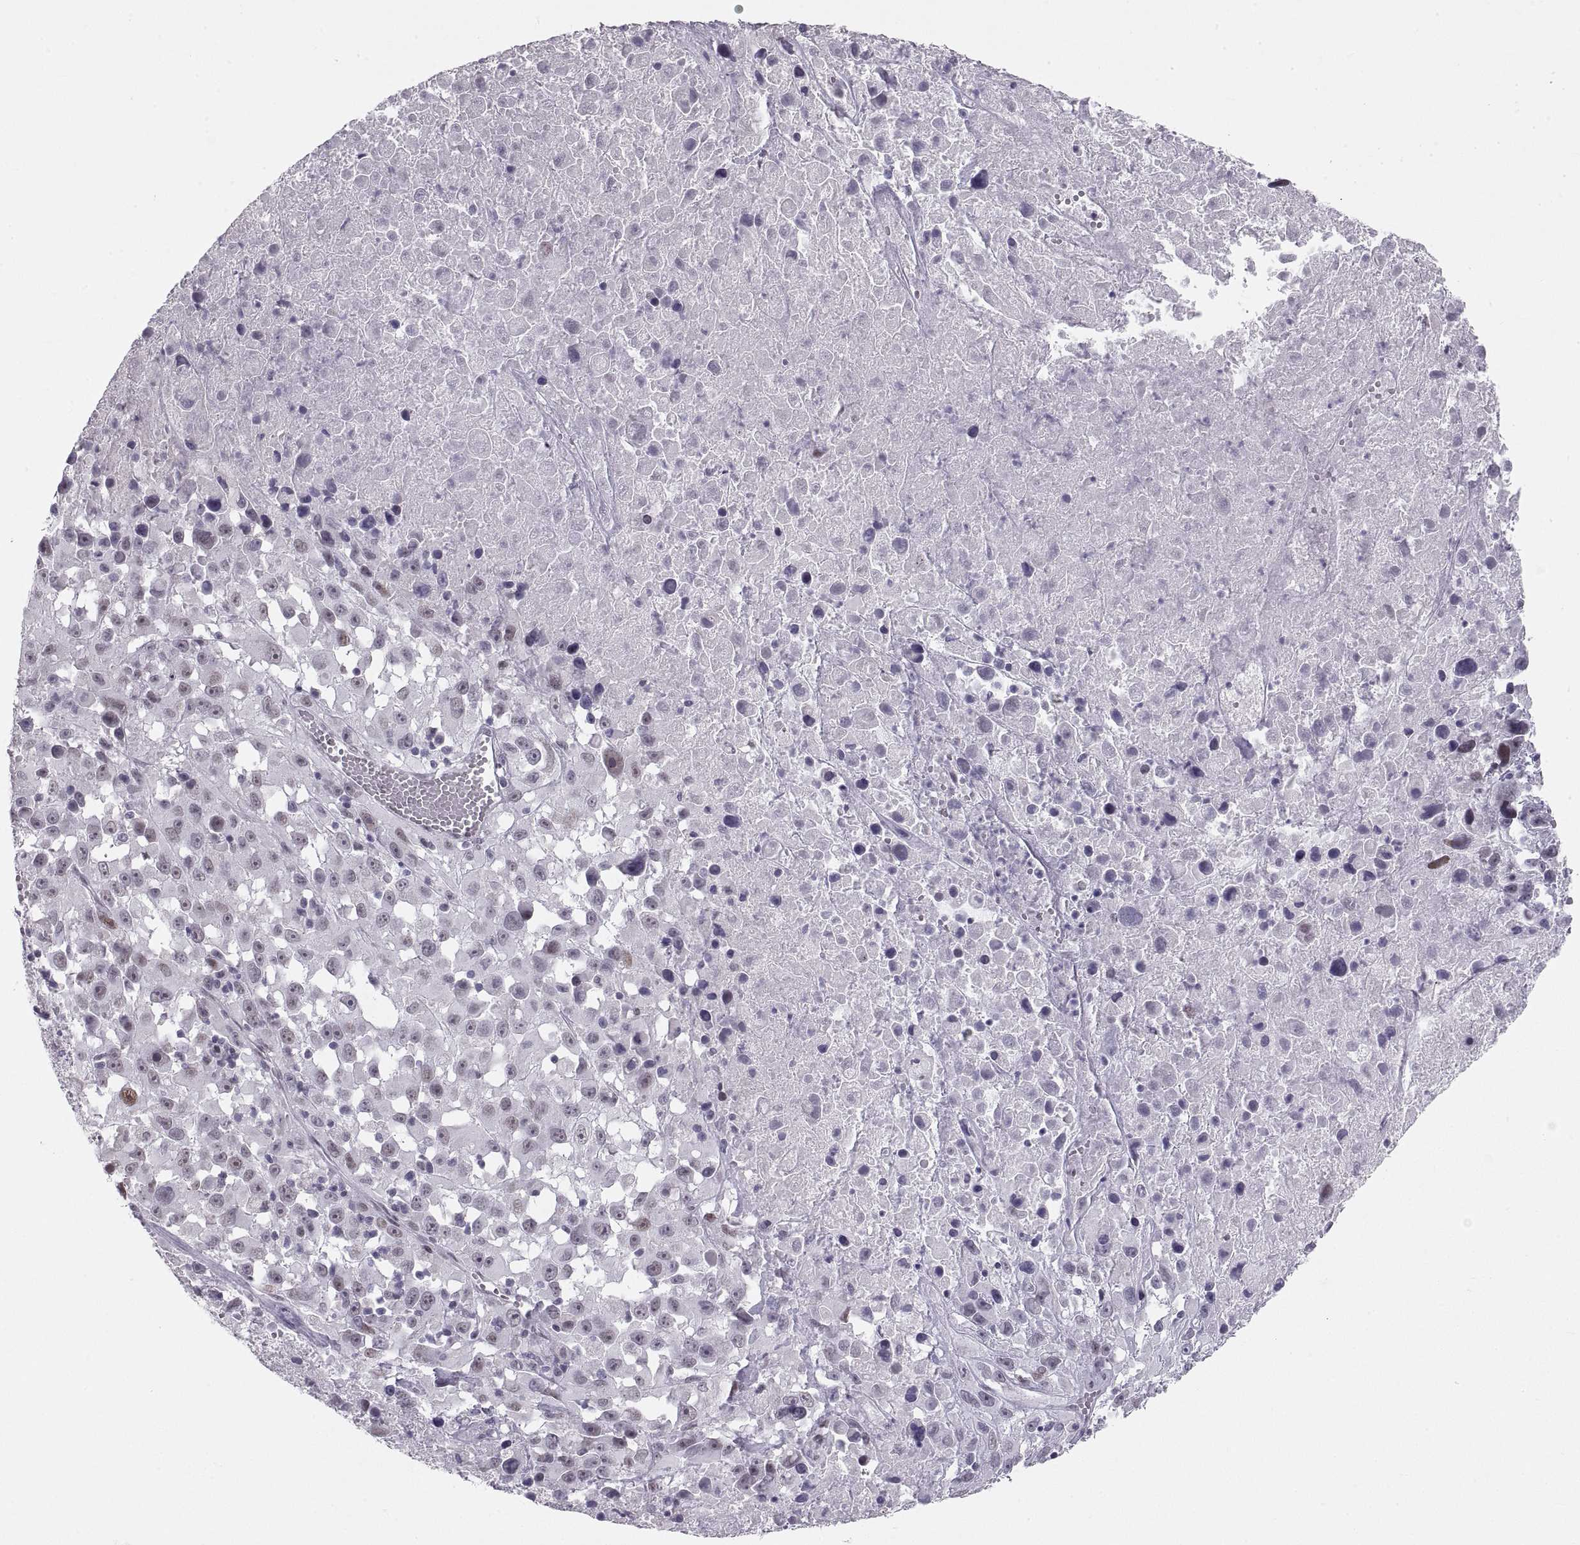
{"staining": {"intensity": "negative", "quantity": "none", "location": "none"}, "tissue": "melanoma", "cell_type": "Tumor cells", "image_type": "cancer", "snomed": [{"axis": "morphology", "description": "Malignant melanoma, Metastatic site"}, {"axis": "topography", "description": "Lymph node"}], "caption": "Tumor cells show no significant positivity in malignant melanoma (metastatic site).", "gene": "NANOS3", "patient": {"sex": "male", "age": 50}}